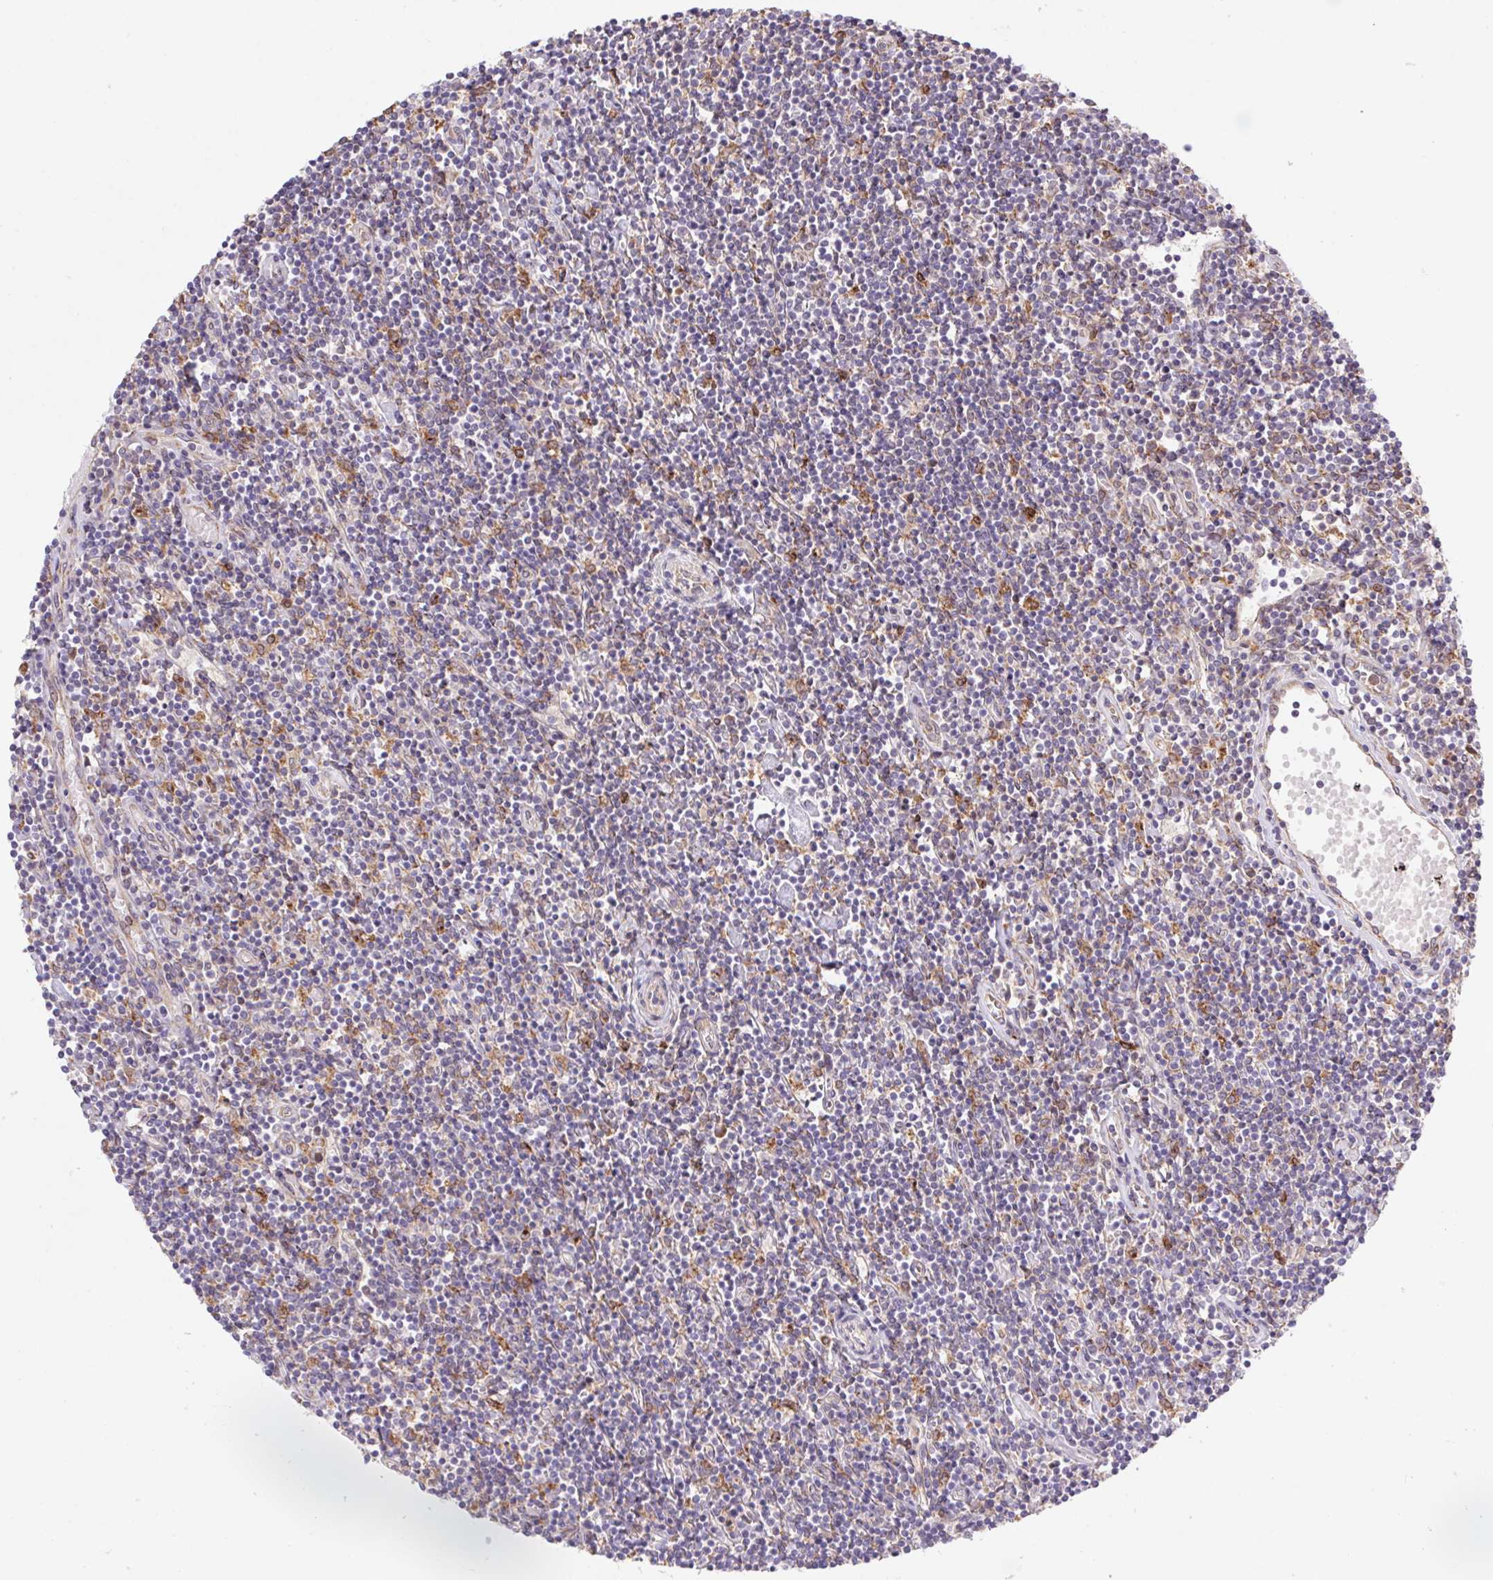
{"staining": {"intensity": "moderate", "quantity": "<25%", "location": "cytoplasmic/membranous"}, "tissue": "lymphoma", "cell_type": "Tumor cells", "image_type": "cancer", "snomed": [{"axis": "morphology", "description": "Hodgkin's disease, NOS"}, {"axis": "topography", "description": "Lymph node"}], "caption": "Protein expression analysis of lymphoma exhibits moderate cytoplasmic/membranous positivity in approximately <25% of tumor cells.", "gene": "KLHL20", "patient": {"sex": "male", "age": 40}}